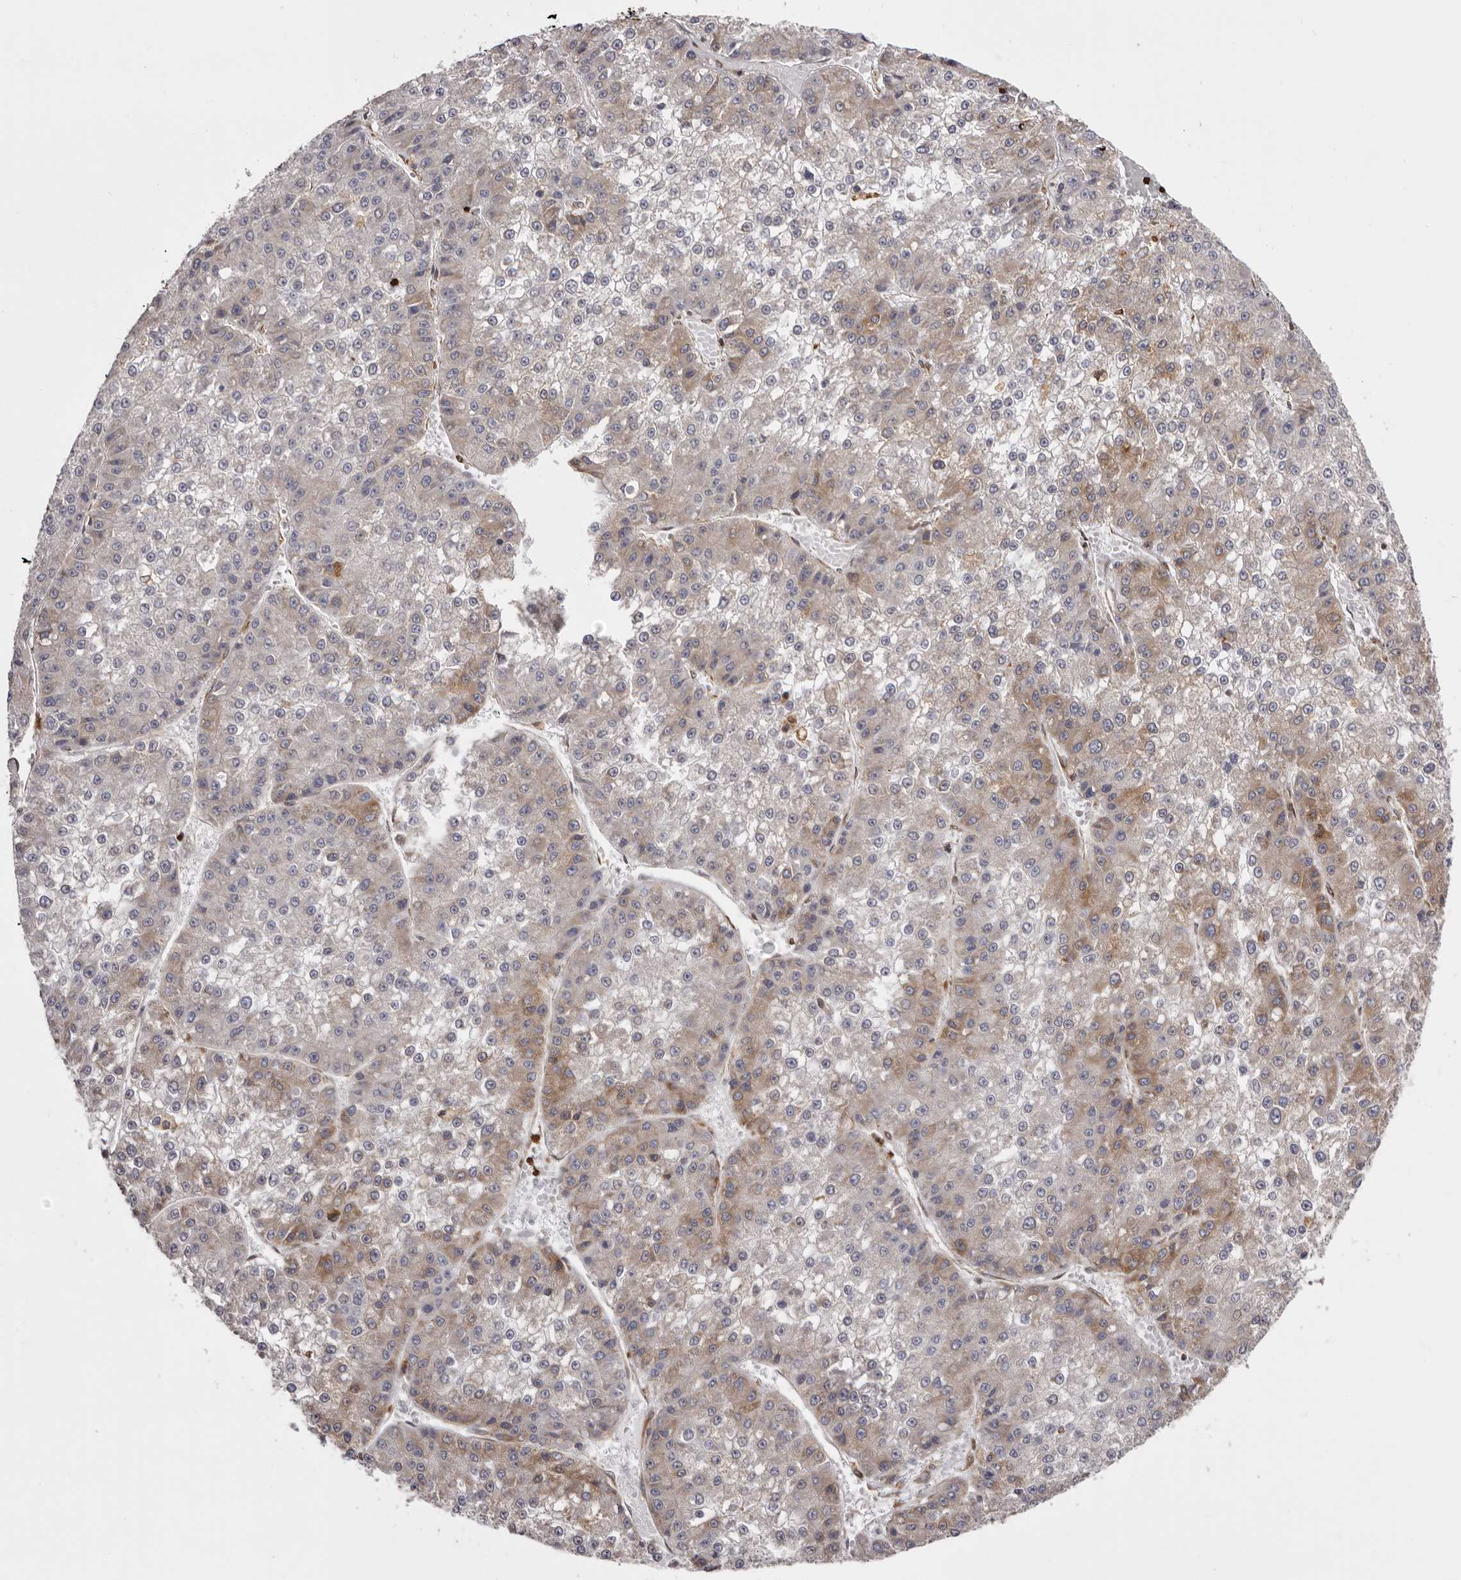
{"staining": {"intensity": "weak", "quantity": "25%-75%", "location": "cytoplasmic/membranous"}, "tissue": "liver cancer", "cell_type": "Tumor cells", "image_type": "cancer", "snomed": [{"axis": "morphology", "description": "Carcinoma, Hepatocellular, NOS"}, {"axis": "topography", "description": "Liver"}], "caption": "Protein analysis of liver cancer tissue exhibits weak cytoplasmic/membranous expression in approximately 25%-75% of tumor cells. Using DAB (brown) and hematoxylin (blue) stains, captured at high magnification using brightfield microscopy.", "gene": "C4orf3", "patient": {"sex": "female", "age": 73}}